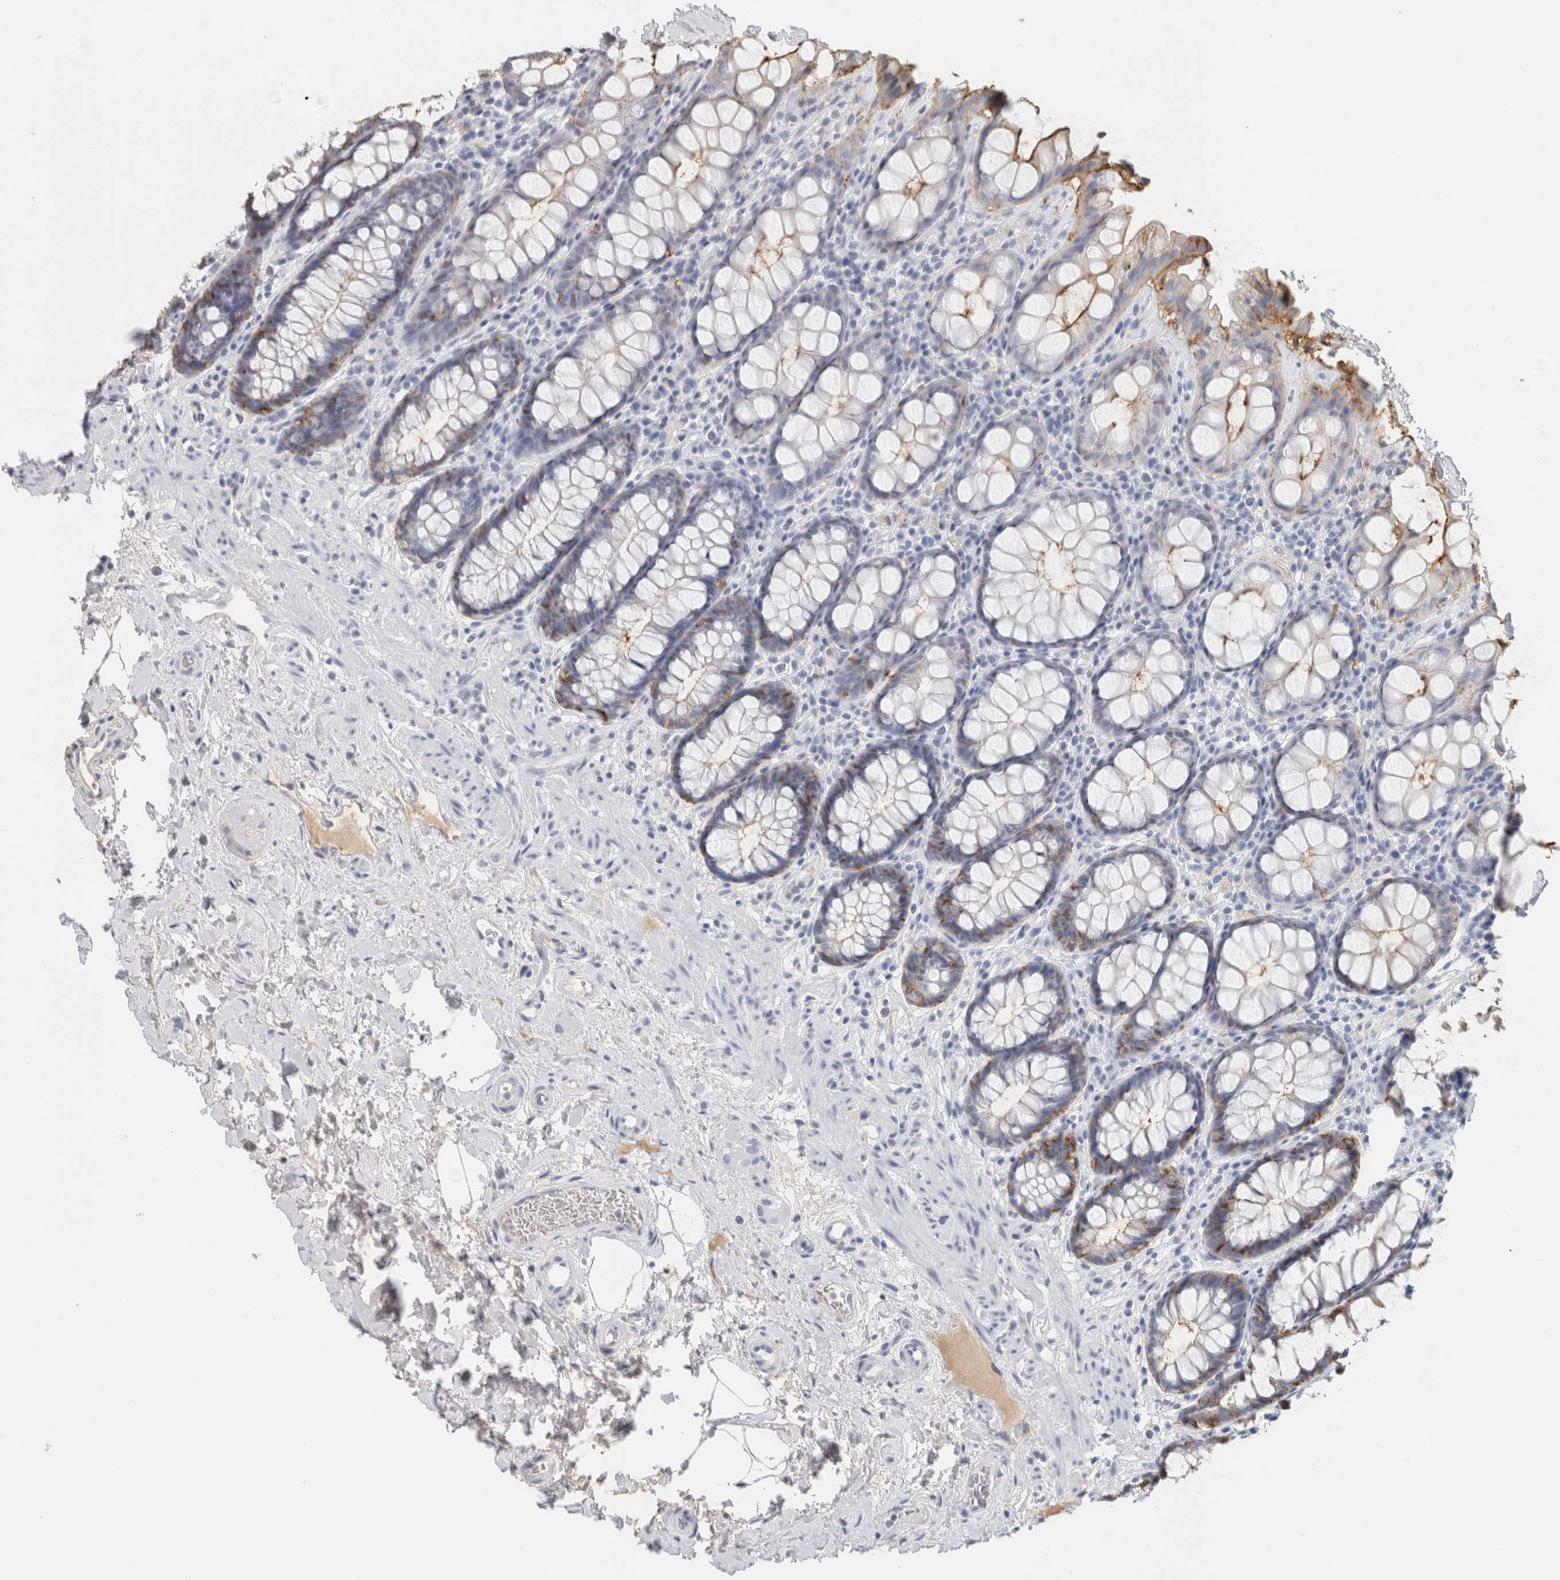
{"staining": {"intensity": "weak", "quantity": "25%-75%", "location": "cytoplasmic/membranous"}, "tissue": "rectum", "cell_type": "Glandular cells", "image_type": "normal", "snomed": [{"axis": "morphology", "description": "Normal tissue, NOS"}, {"axis": "topography", "description": "Rectum"}], "caption": "Immunohistochemical staining of benign human rectum displays weak cytoplasmic/membranous protein staining in approximately 25%-75% of glandular cells. Immunohistochemistry (ihc) stains the protein of interest in brown and the nuclei are stained blue.", "gene": "TSPAN8", "patient": {"sex": "male", "age": 64}}